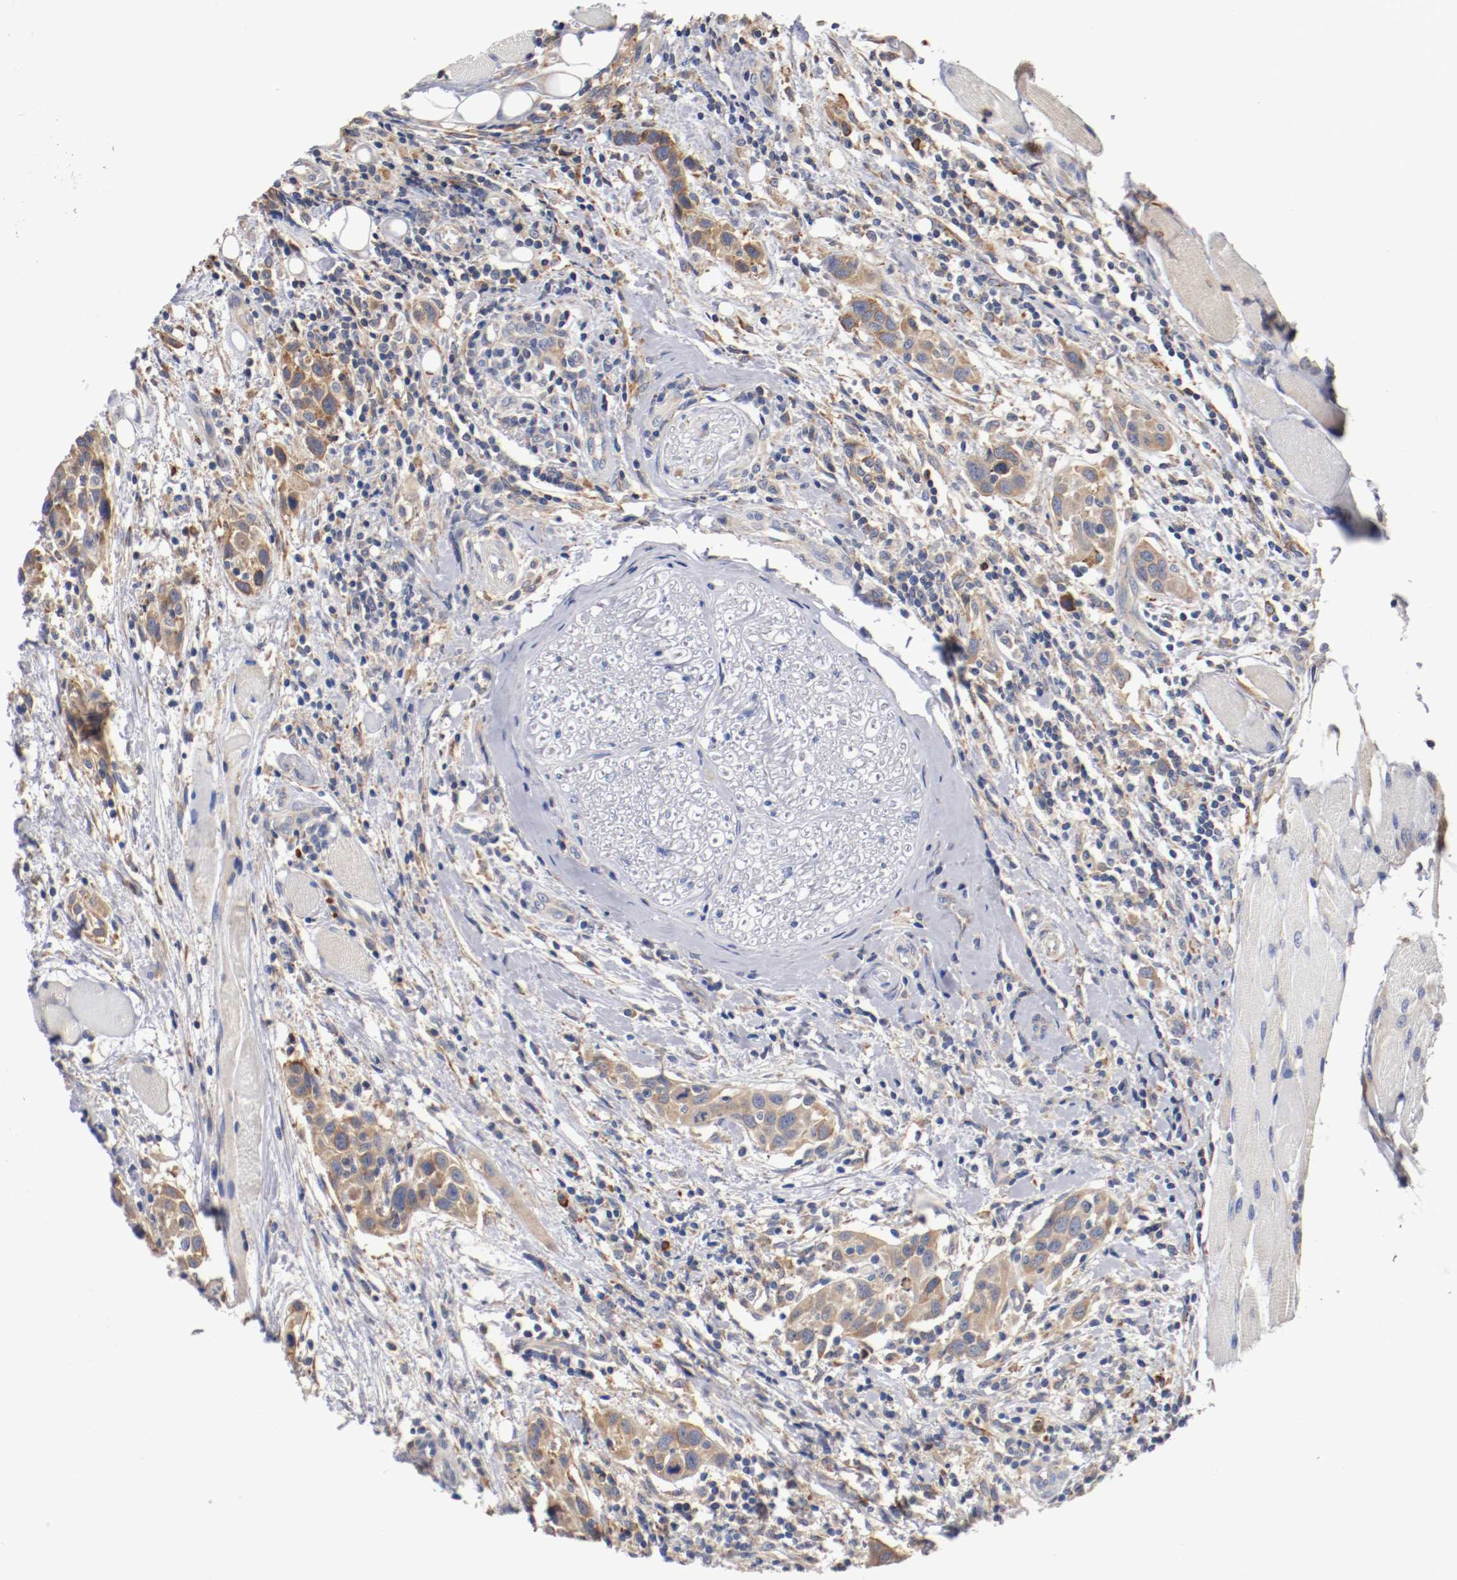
{"staining": {"intensity": "weak", "quantity": ">75%", "location": "cytoplasmic/membranous"}, "tissue": "head and neck cancer", "cell_type": "Tumor cells", "image_type": "cancer", "snomed": [{"axis": "morphology", "description": "Normal tissue, NOS"}, {"axis": "morphology", "description": "Squamous cell carcinoma, NOS"}, {"axis": "topography", "description": "Oral tissue"}, {"axis": "topography", "description": "Head-Neck"}], "caption": "An IHC histopathology image of neoplastic tissue is shown. Protein staining in brown highlights weak cytoplasmic/membranous positivity in head and neck squamous cell carcinoma within tumor cells. (Stains: DAB (3,3'-diaminobenzidine) in brown, nuclei in blue, Microscopy: brightfield microscopy at high magnification).", "gene": "TNFSF13", "patient": {"sex": "female", "age": 50}}